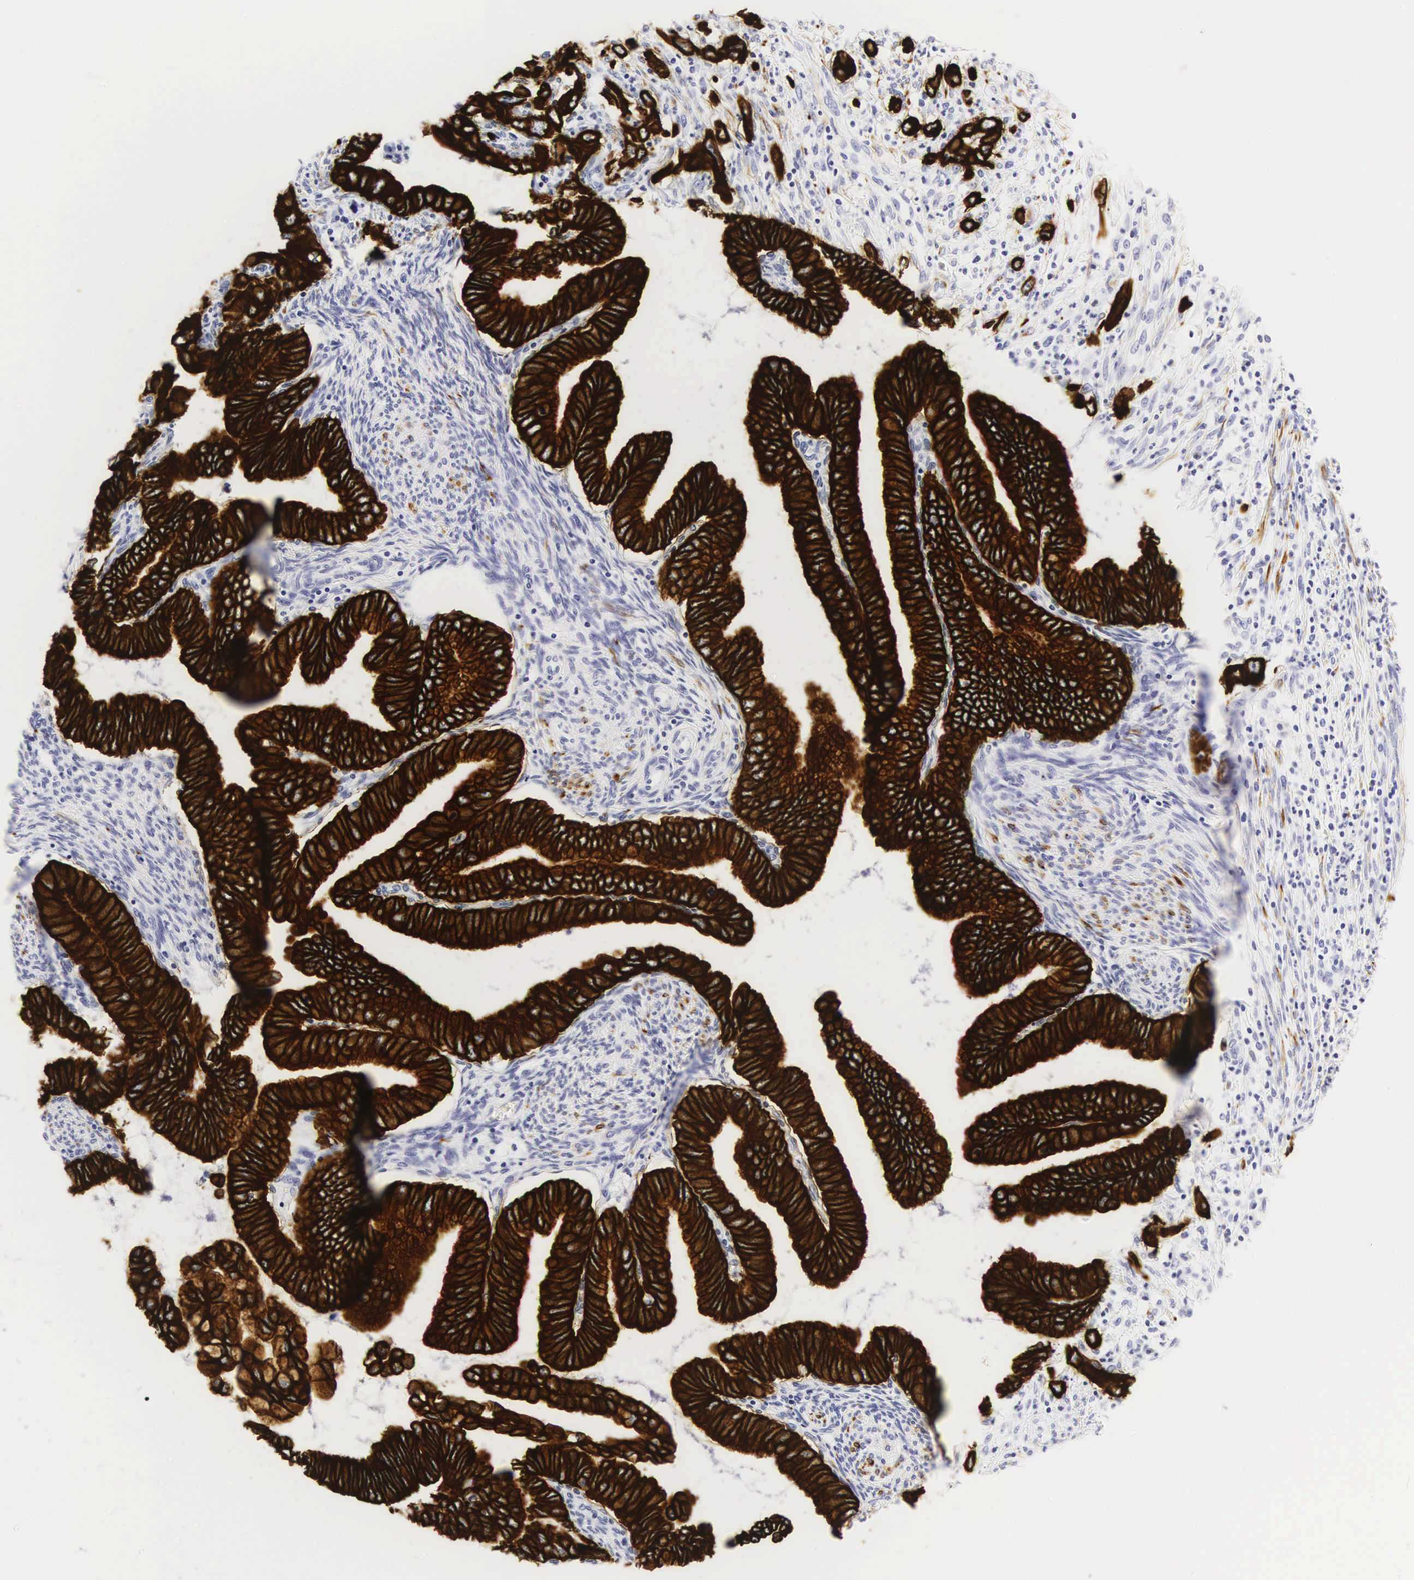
{"staining": {"intensity": "strong", "quantity": ">75%", "location": "cytoplasmic/membranous"}, "tissue": "cervical cancer", "cell_type": "Tumor cells", "image_type": "cancer", "snomed": [{"axis": "morphology", "description": "Adenocarcinoma, NOS"}, {"axis": "topography", "description": "Cervix"}], "caption": "The image demonstrates staining of cervical adenocarcinoma, revealing strong cytoplasmic/membranous protein staining (brown color) within tumor cells.", "gene": "KRT18", "patient": {"sex": "female", "age": 49}}